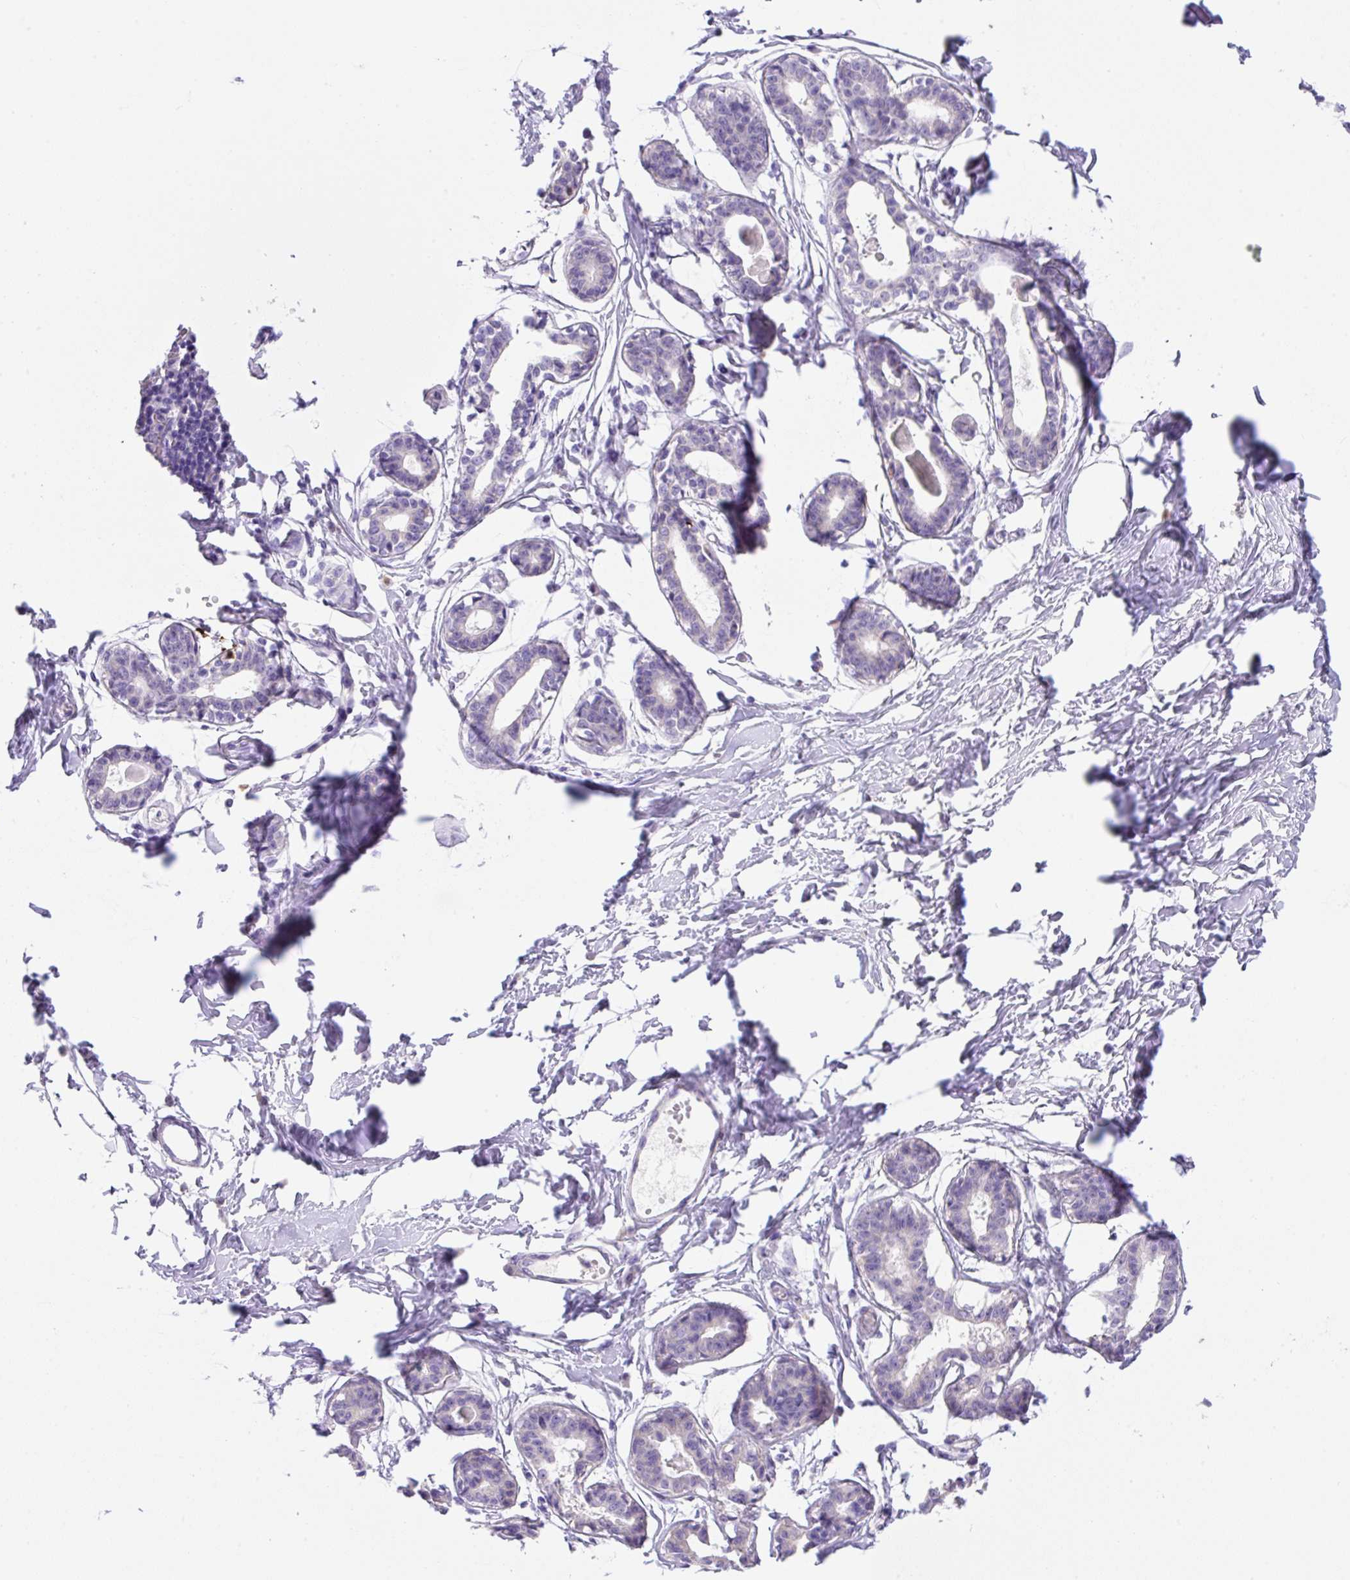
{"staining": {"intensity": "negative", "quantity": "none", "location": "none"}, "tissue": "breast", "cell_type": "Adipocytes", "image_type": "normal", "snomed": [{"axis": "morphology", "description": "Normal tissue, NOS"}, {"axis": "topography", "description": "Breast"}], "caption": "Immunohistochemistry (IHC) histopathology image of unremarkable human breast stained for a protein (brown), which exhibits no expression in adipocytes.", "gene": "NDST3", "patient": {"sex": "female", "age": 45}}